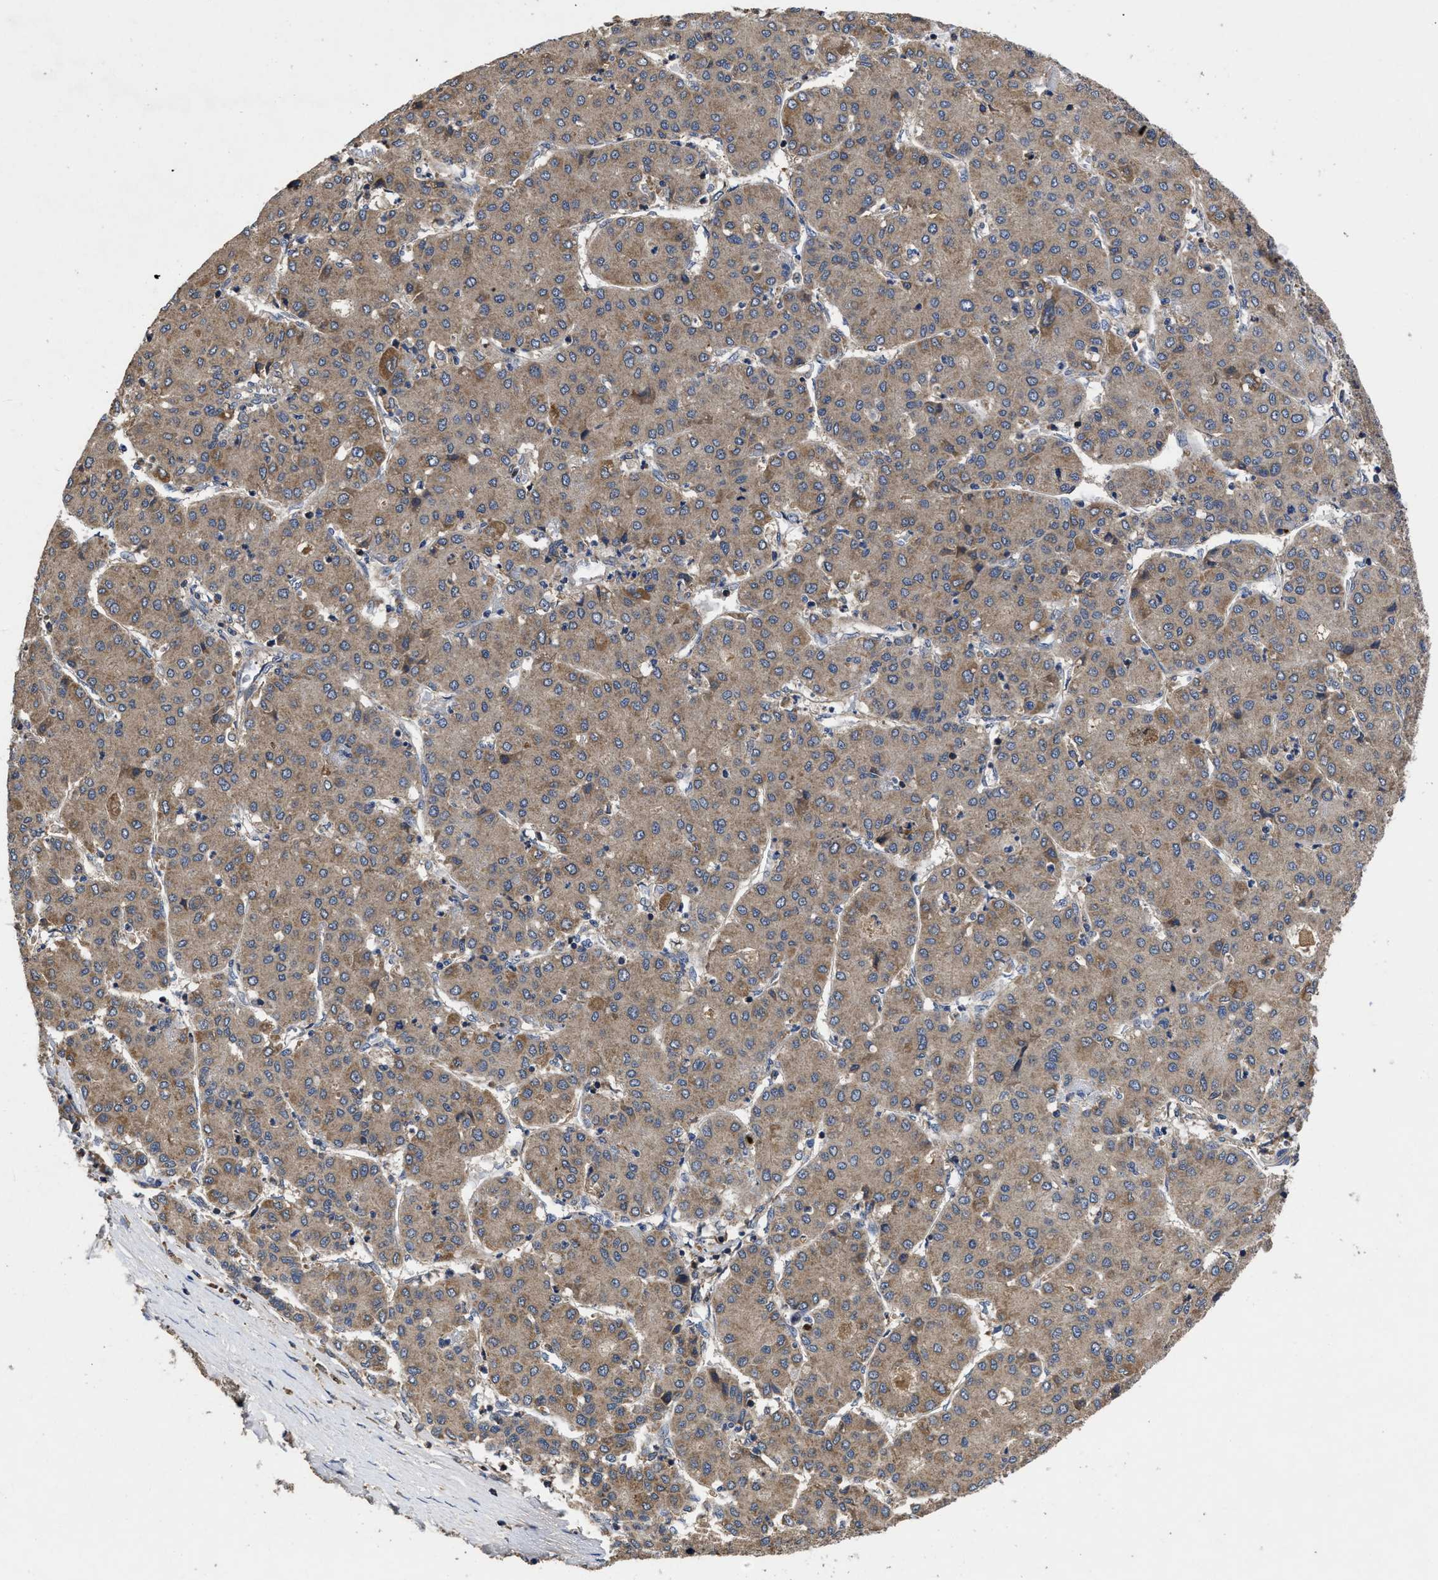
{"staining": {"intensity": "moderate", "quantity": ">75%", "location": "cytoplasmic/membranous"}, "tissue": "liver cancer", "cell_type": "Tumor cells", "image_type": "cancer", "snomed": [{"axis": "morphology", "description": "Carcinoma, Hepatocellular, NOS"}, {"axis": "topography", "description": "Liver"}], "caption": "IHC of liver cancer demonstrates medium levels of moderate cytoplasmic/membranous staining in approximately >75% of tumor cells. The staining was performed using DAB (3,3'-diaminobenzidine), with brown indicating positive protein expression. Nuclei are stained blue with hematoxylin.", "gene": "LRRC3", "patient": {"sex": "male", "age": 65}}